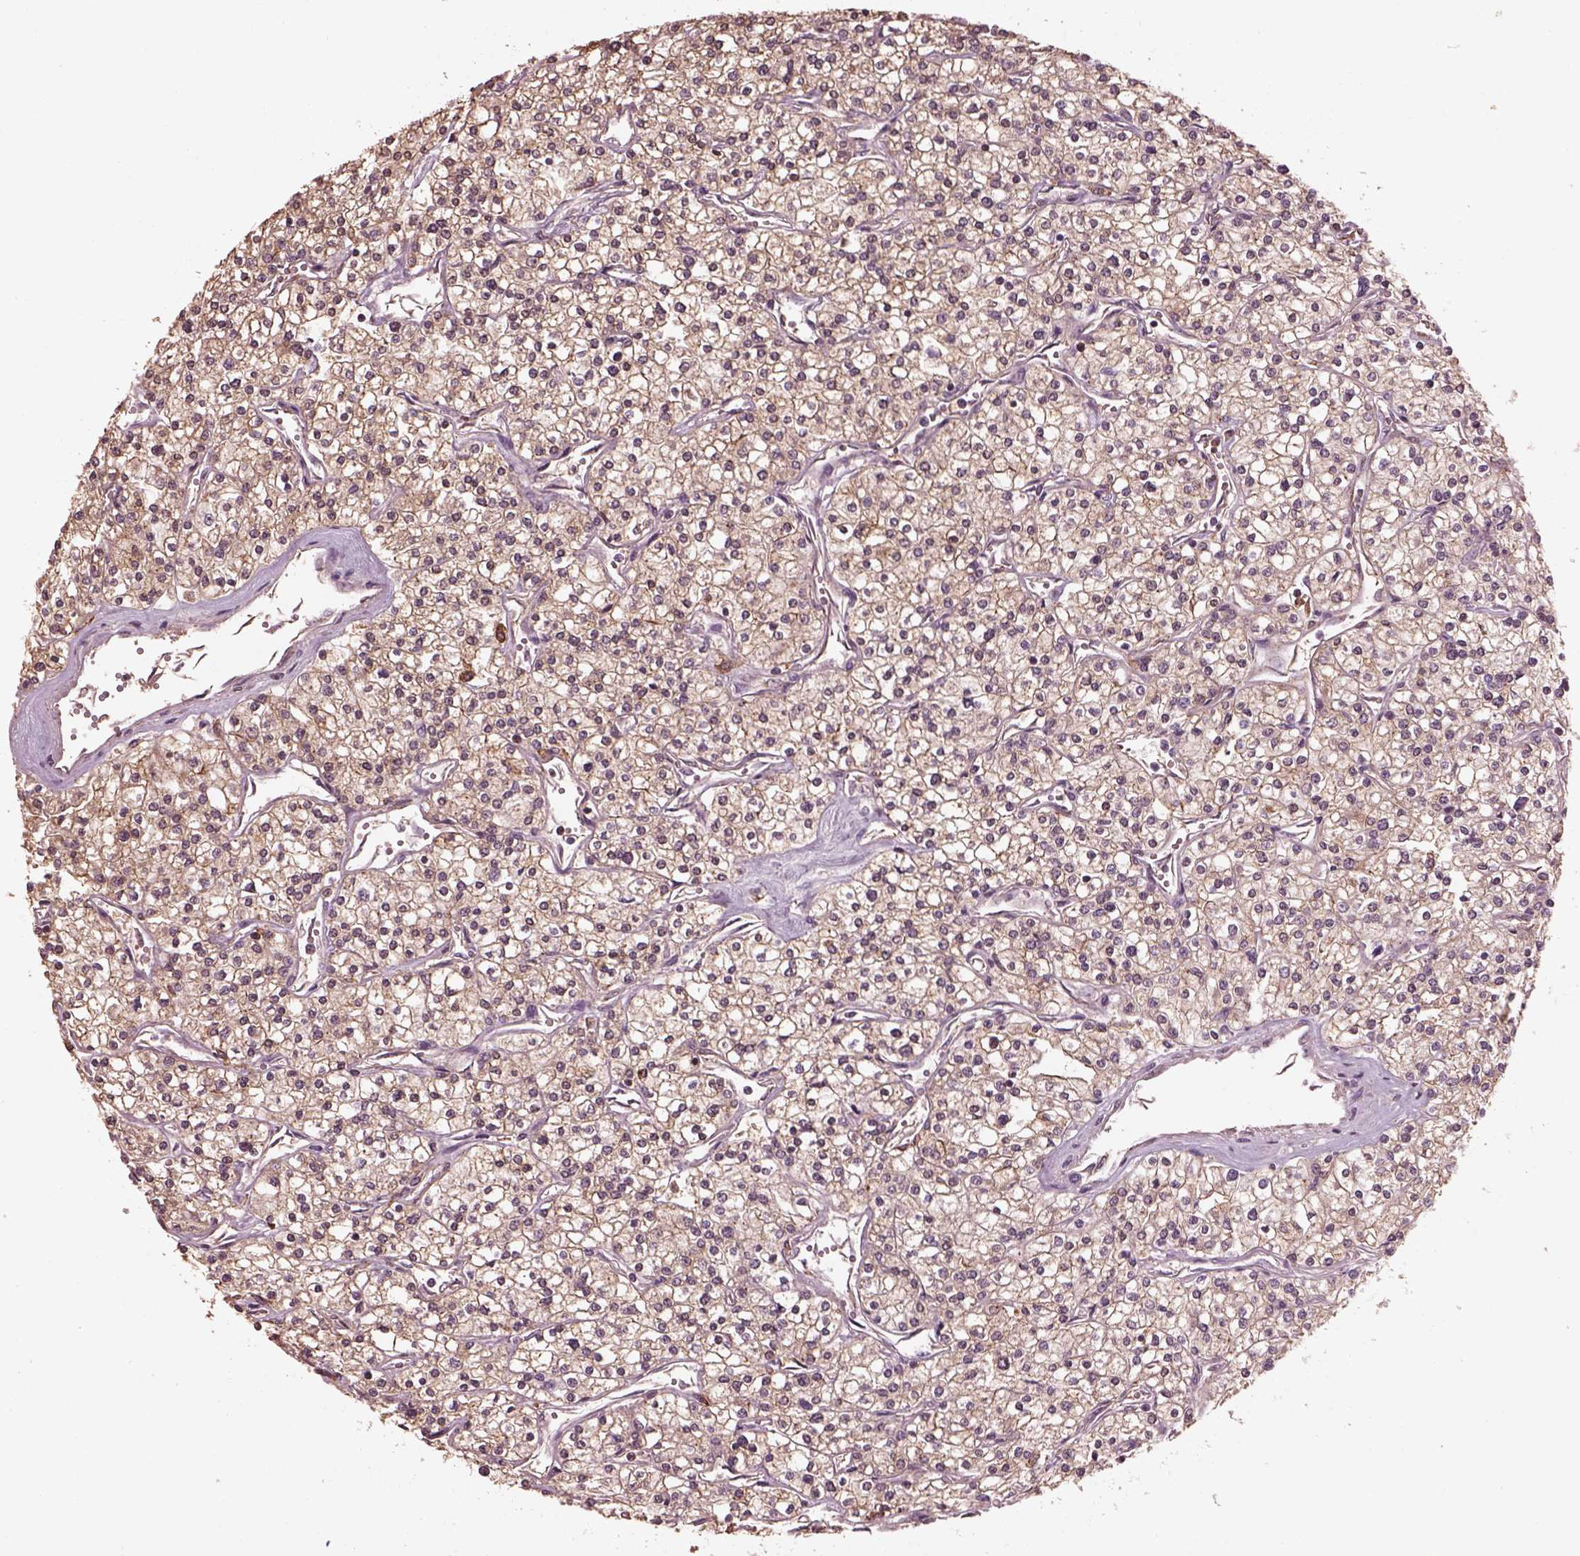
{"staining": {"intensity": "weak", "quantity": "25%-75%", "location": "cytoplasmic/membranous"}, "tissue": "renal cancer", "cell_type": "Tumor cells", "image_type": "cancer", "snomed": [{"axis": "morphology", "description": "Adenocarcinoma, NOS"}, {"axis": "topography", "description": "Kidney"}], "caption": "Immunohistochemical staining of human renal cancer displays low levels of weak cytoplasmic/membranous protein positivity in about 25%-75% of tumor cells. The protein is shown in brown color, while the nuclei are stained blue.", "gene": "SRI", "patient": {"sex": "male", "age": 80}}